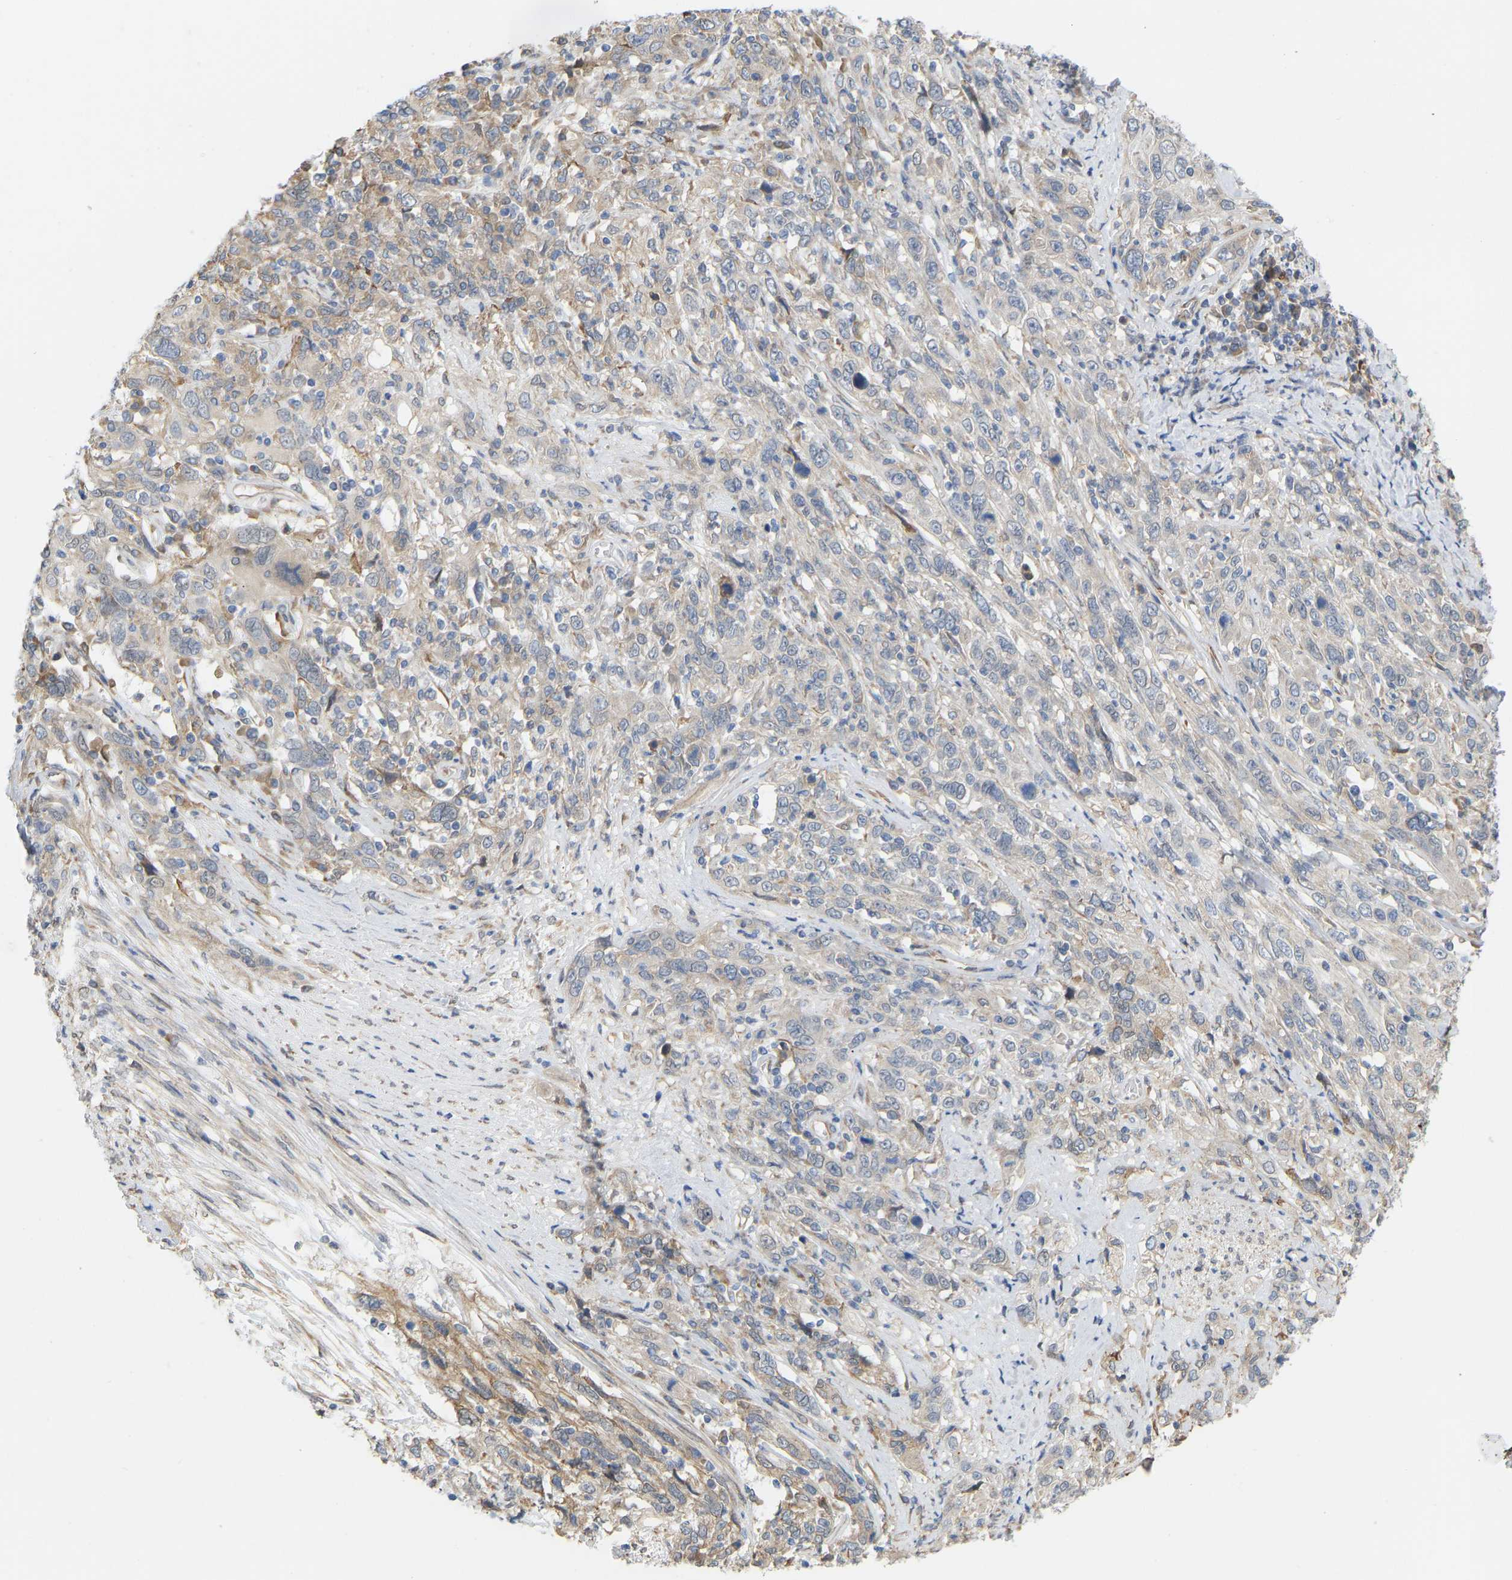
{"staining": {"intensity": "weak", "quantity": "<25%", "location": "cytoplasmic/membranous"}, "tissue": "cervical cancer", "cell_type": "Tumor cells", "image_type": "cancer", "snomed": [{"axis": "morphology", "description": "Squamous cell carcinoma, NOS"}, {"axis": "topography", "description": "Cervix"}], "caption": "A histopathology image of squamous cell carcinoma (cervical) stained for a protein exhibits no brown staining in tumor cells.", "gene": "BEND3", "patient": {"sex": "female", "age": 46}}